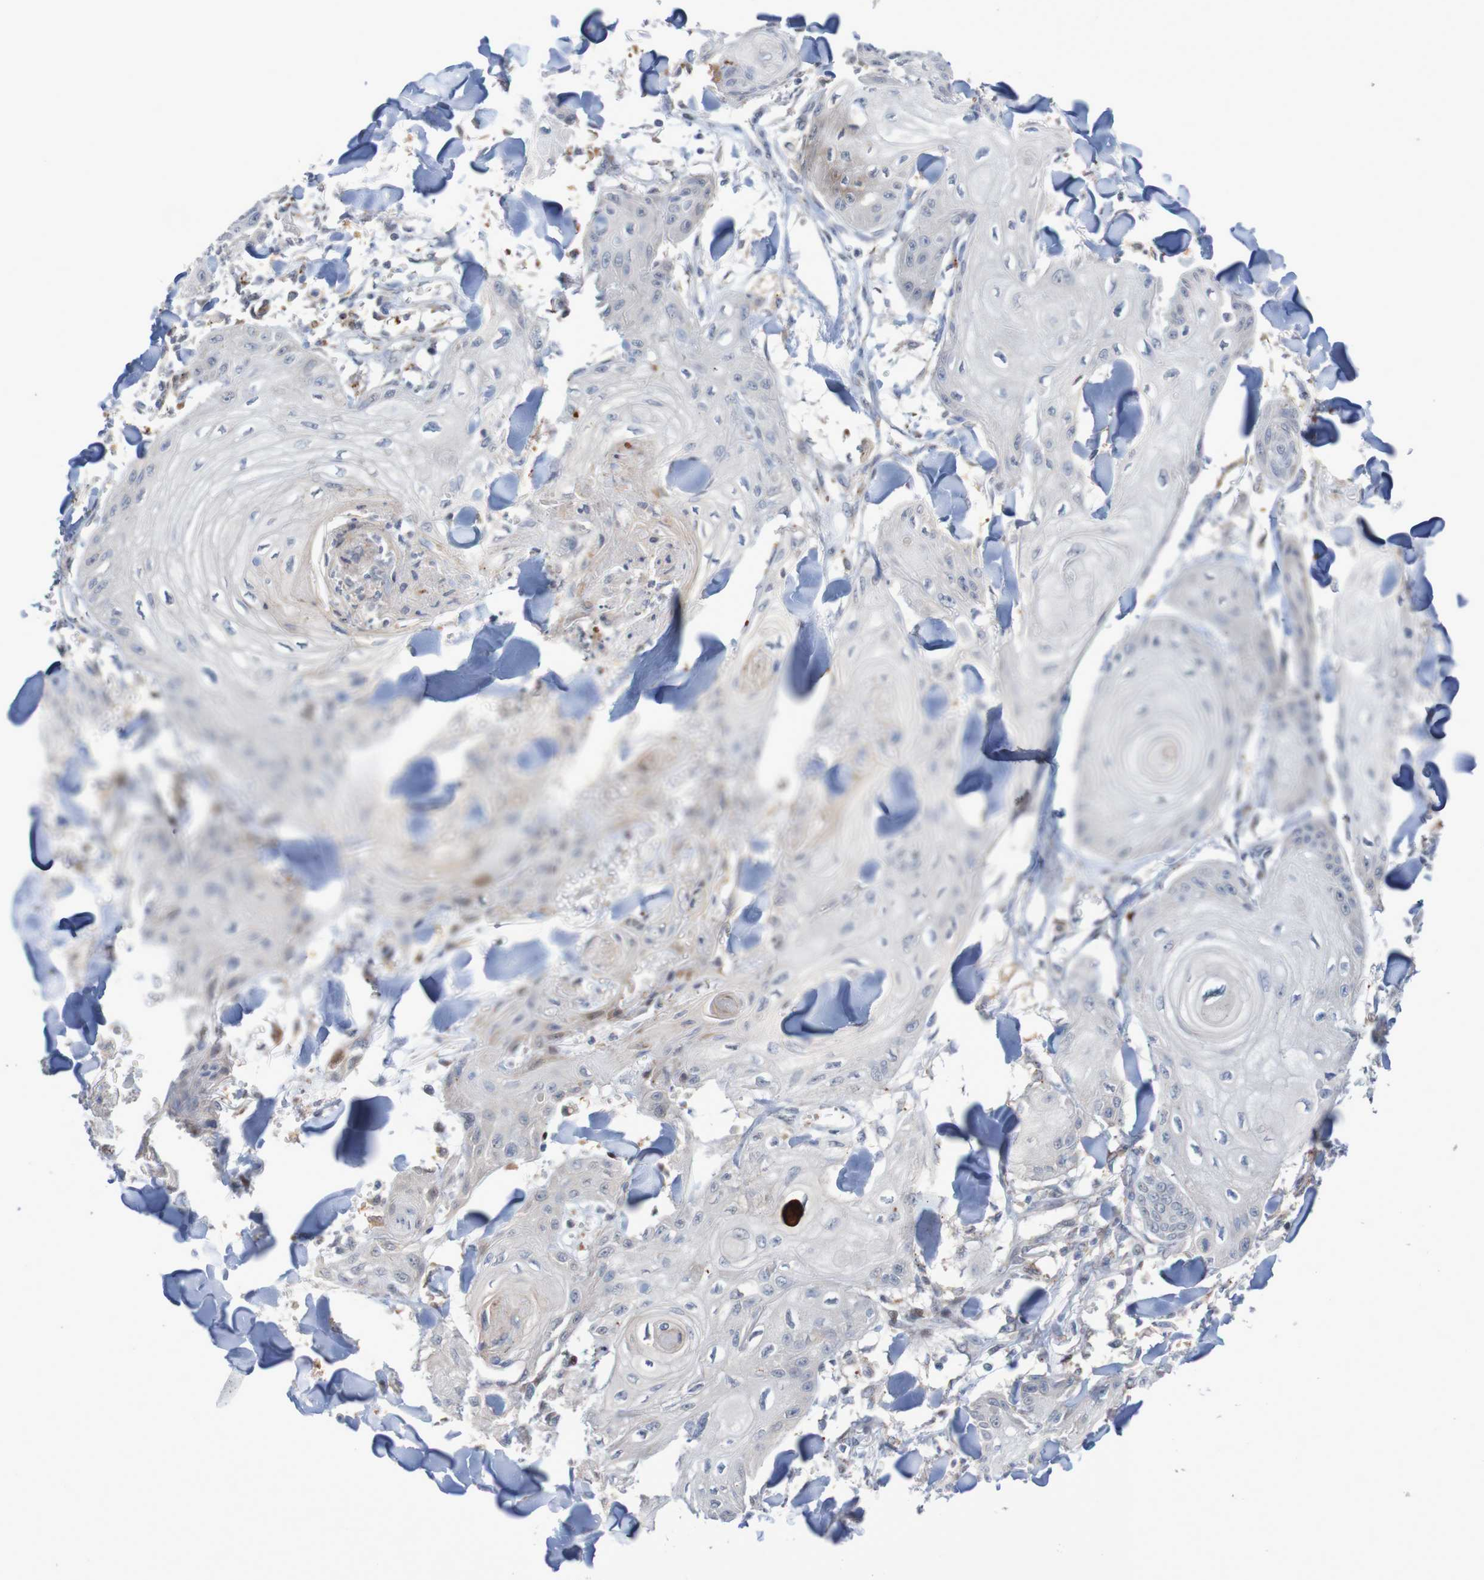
{"staining": {"intensity": "negative", "quantity": "none", "location": "none"}, "tissue": "skin cancer", "cell_type": "Tumor cells", "image_type": "cancer", "snomed": [{"axis": "morphology", "description": "Squamous cell carcinoma, NOS"}, {"axis": "topography", "description": "Skin"}], "caption": "Tumor cells show no significant protein expression in skin cancer (squamous cell carcinoma).", "gene": "FBP2", "patient": {"sex": "male", "age": 74}}